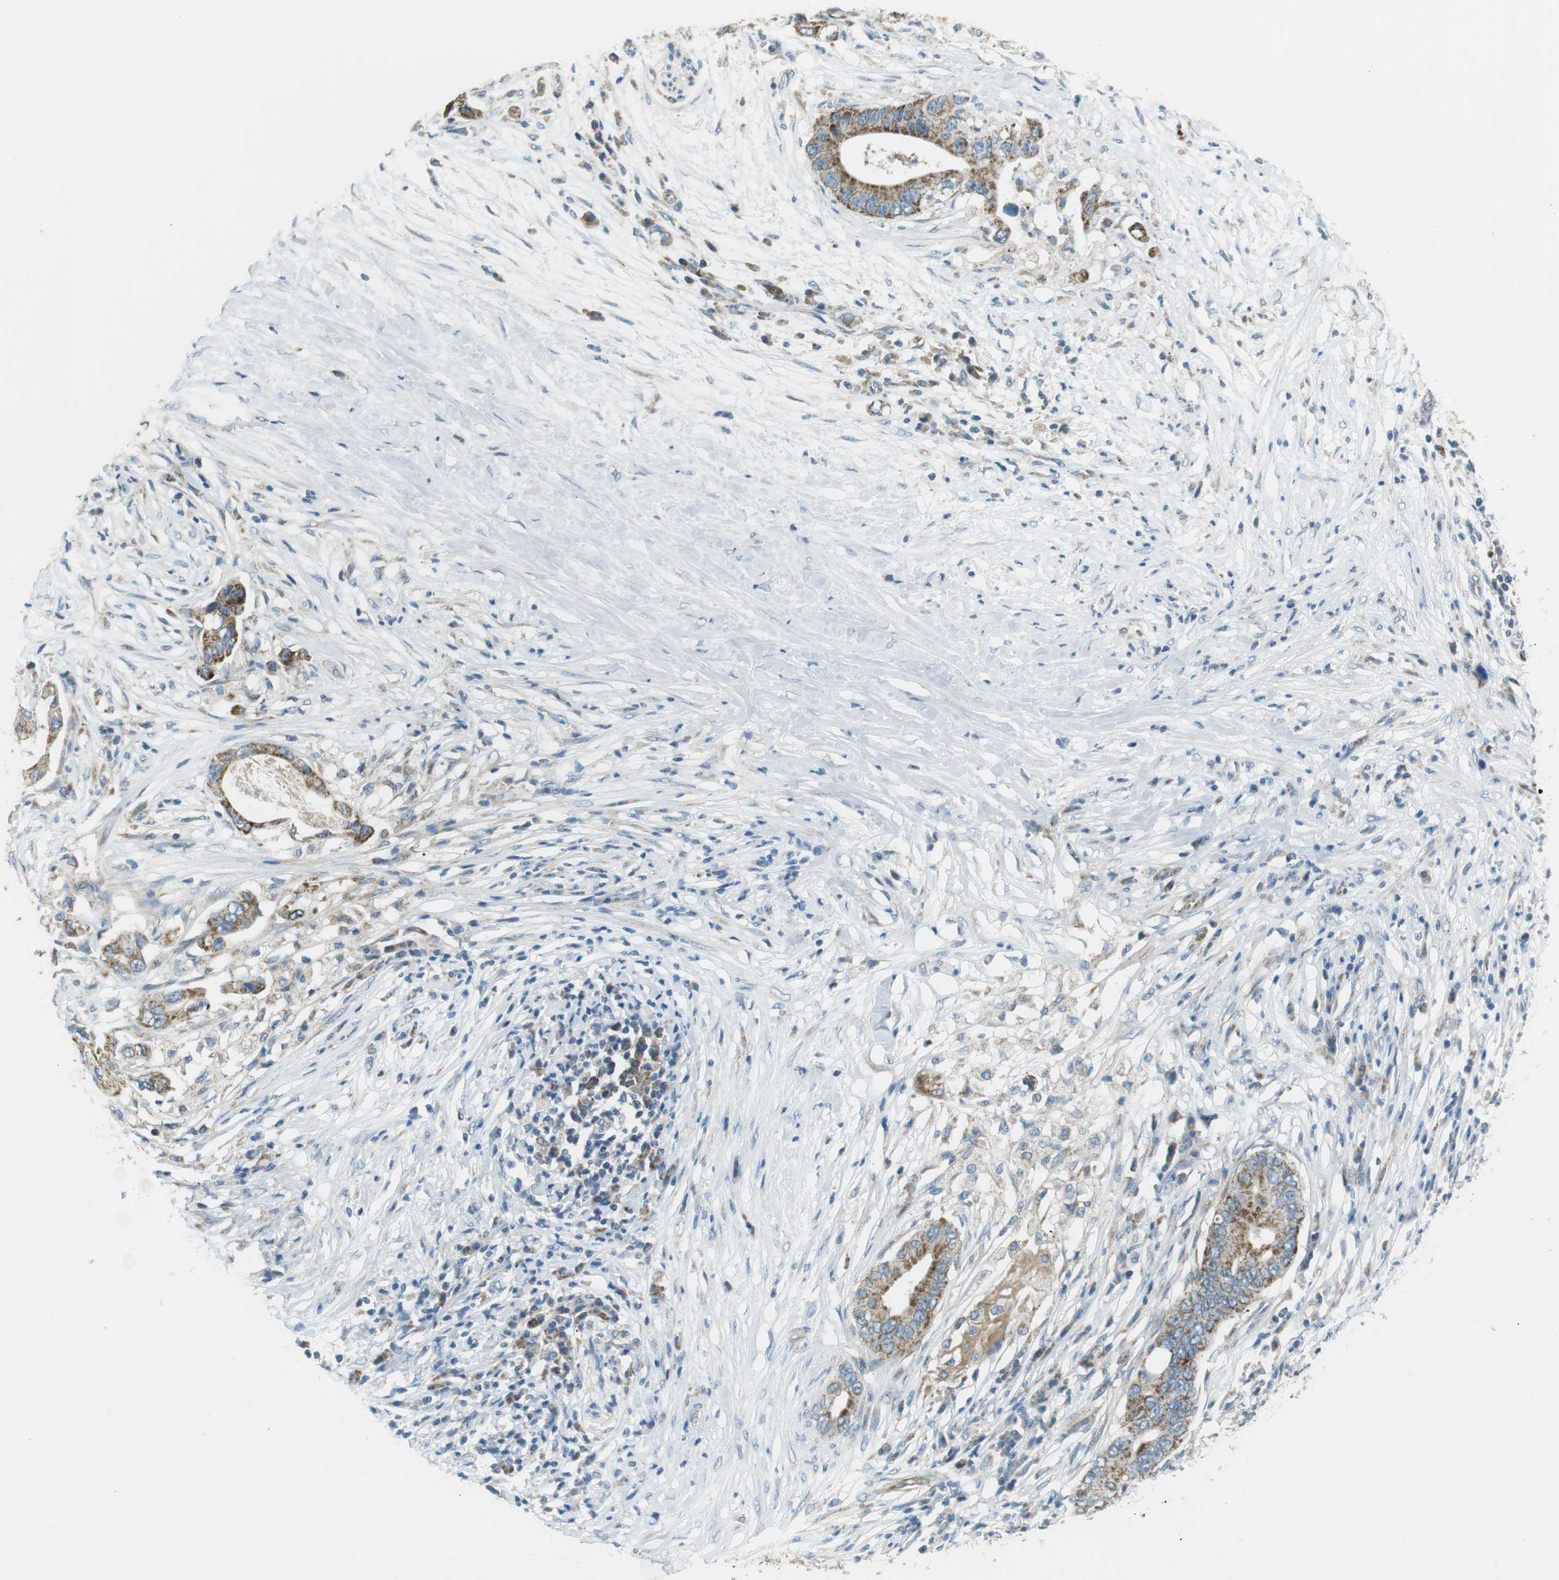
{"staining": {"intensity": "moderate", "quantity": ">75%", "location": "cytoplasmic/membranous"}, "tissue": "pancreatic cancer", "cell_type": "Tumor cells", "image_type": "cancer", "snomed": [{"axis": "morphology", "description": "Adenocarcinoma, NOS"}, {"axis": "topography", "description": "Pancreas"}], "caption": "IHC of pancreatic cancer (adenocarcinoma) shows medium levels of moderate cytoplasmic/membranous staining in approximately >75% of tumor cells.", "gene": "BACE1", "patient": {"sex": "male", "age": 77}}